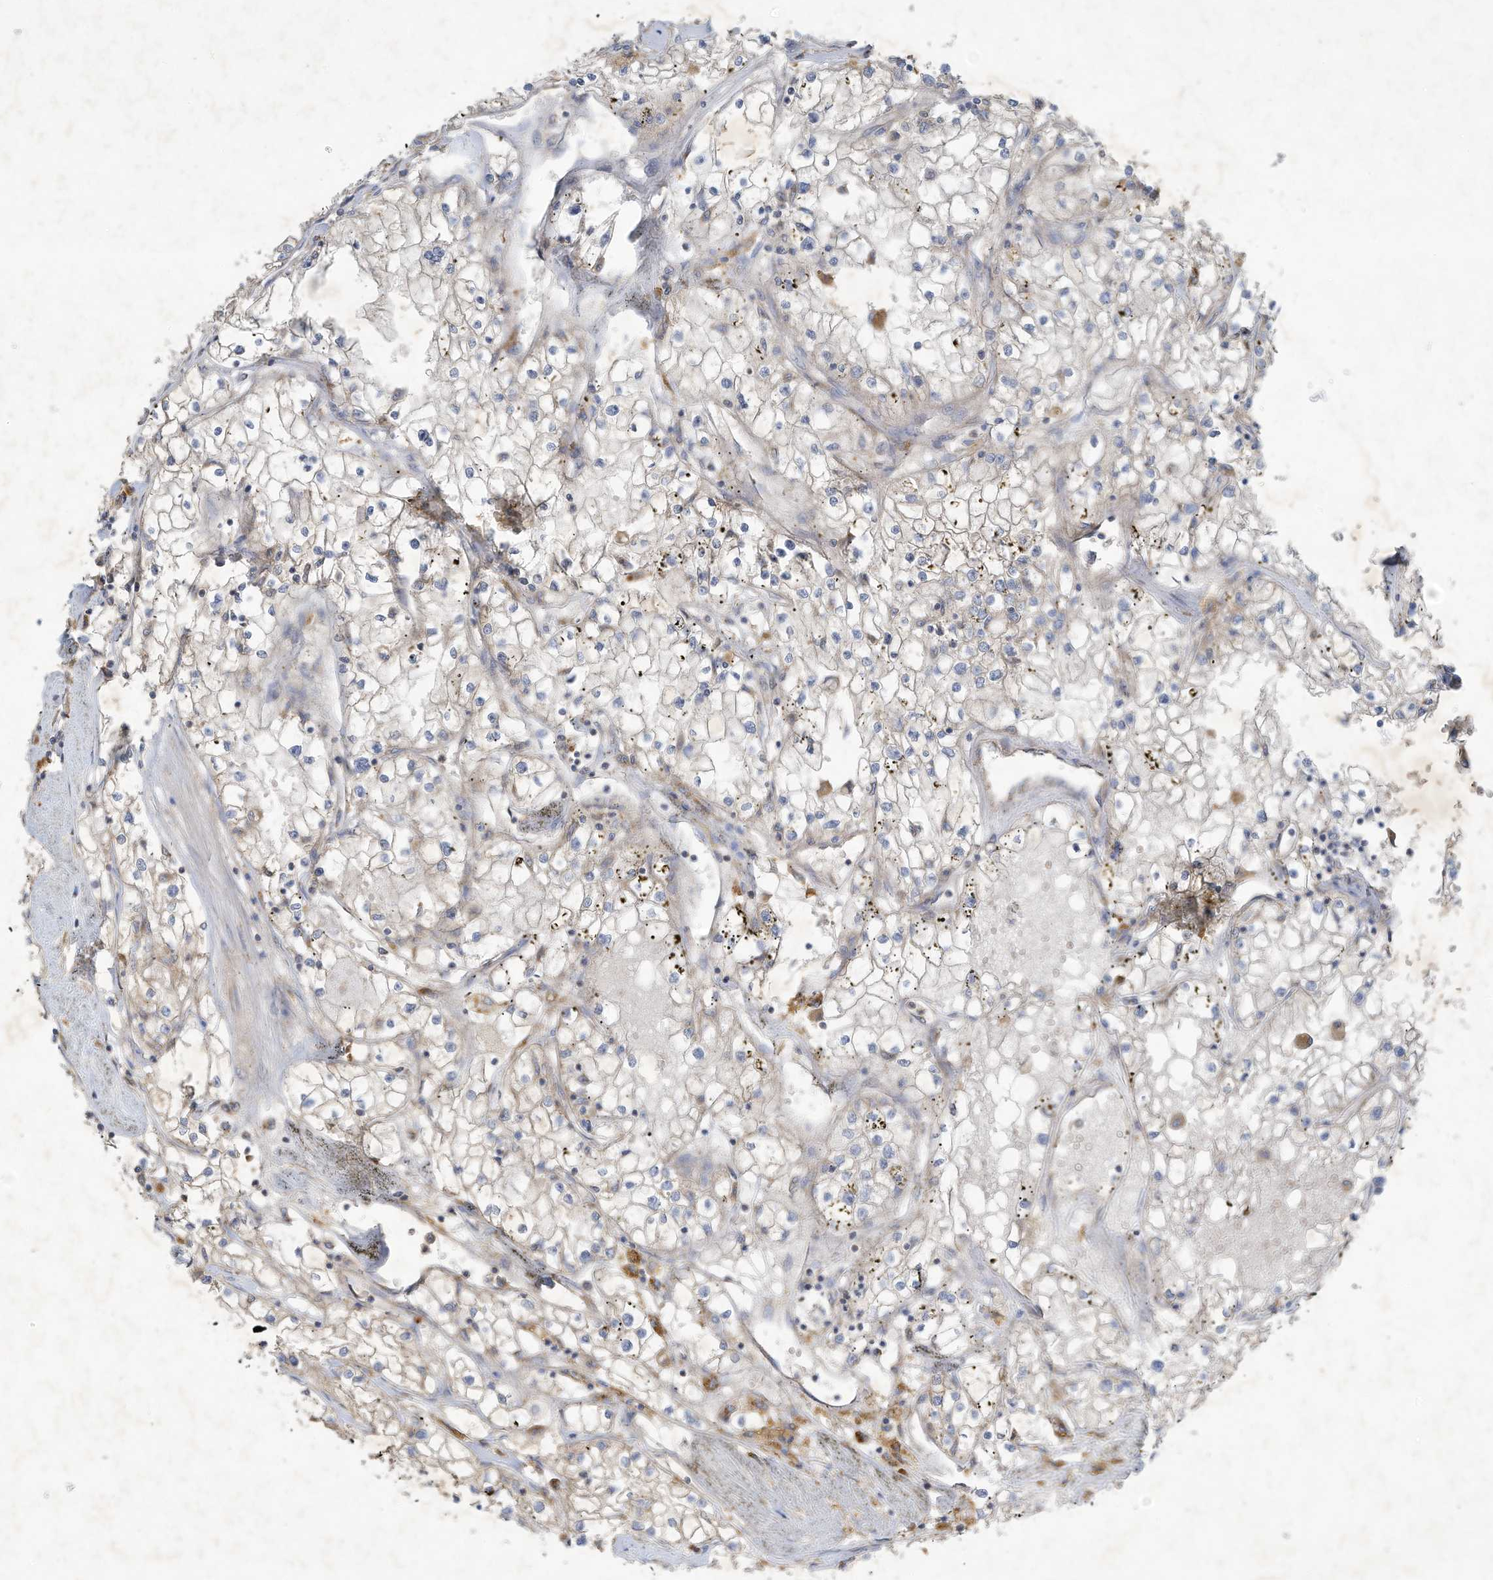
{"staining": {"intensity": "weak", "quantity": "<25%", "location": "cytoplasmic/membranous"}, "tissue": "renal cancer", "cell_type": "Tumor cells", "image_type": "cancer", "snomed": [{"axis": "morphology", "description": "Adenocarcinoma, NOS"}, {"axis": "topography", "description": "Kidney"}], "caption": "This is an immunohistochemistry photomicrograph of renal cancer (adenocarcinoma). There is no expression in tumor cells.", "gene": "SYNJ2", "patient": {"sex": "male", "age": 56}}